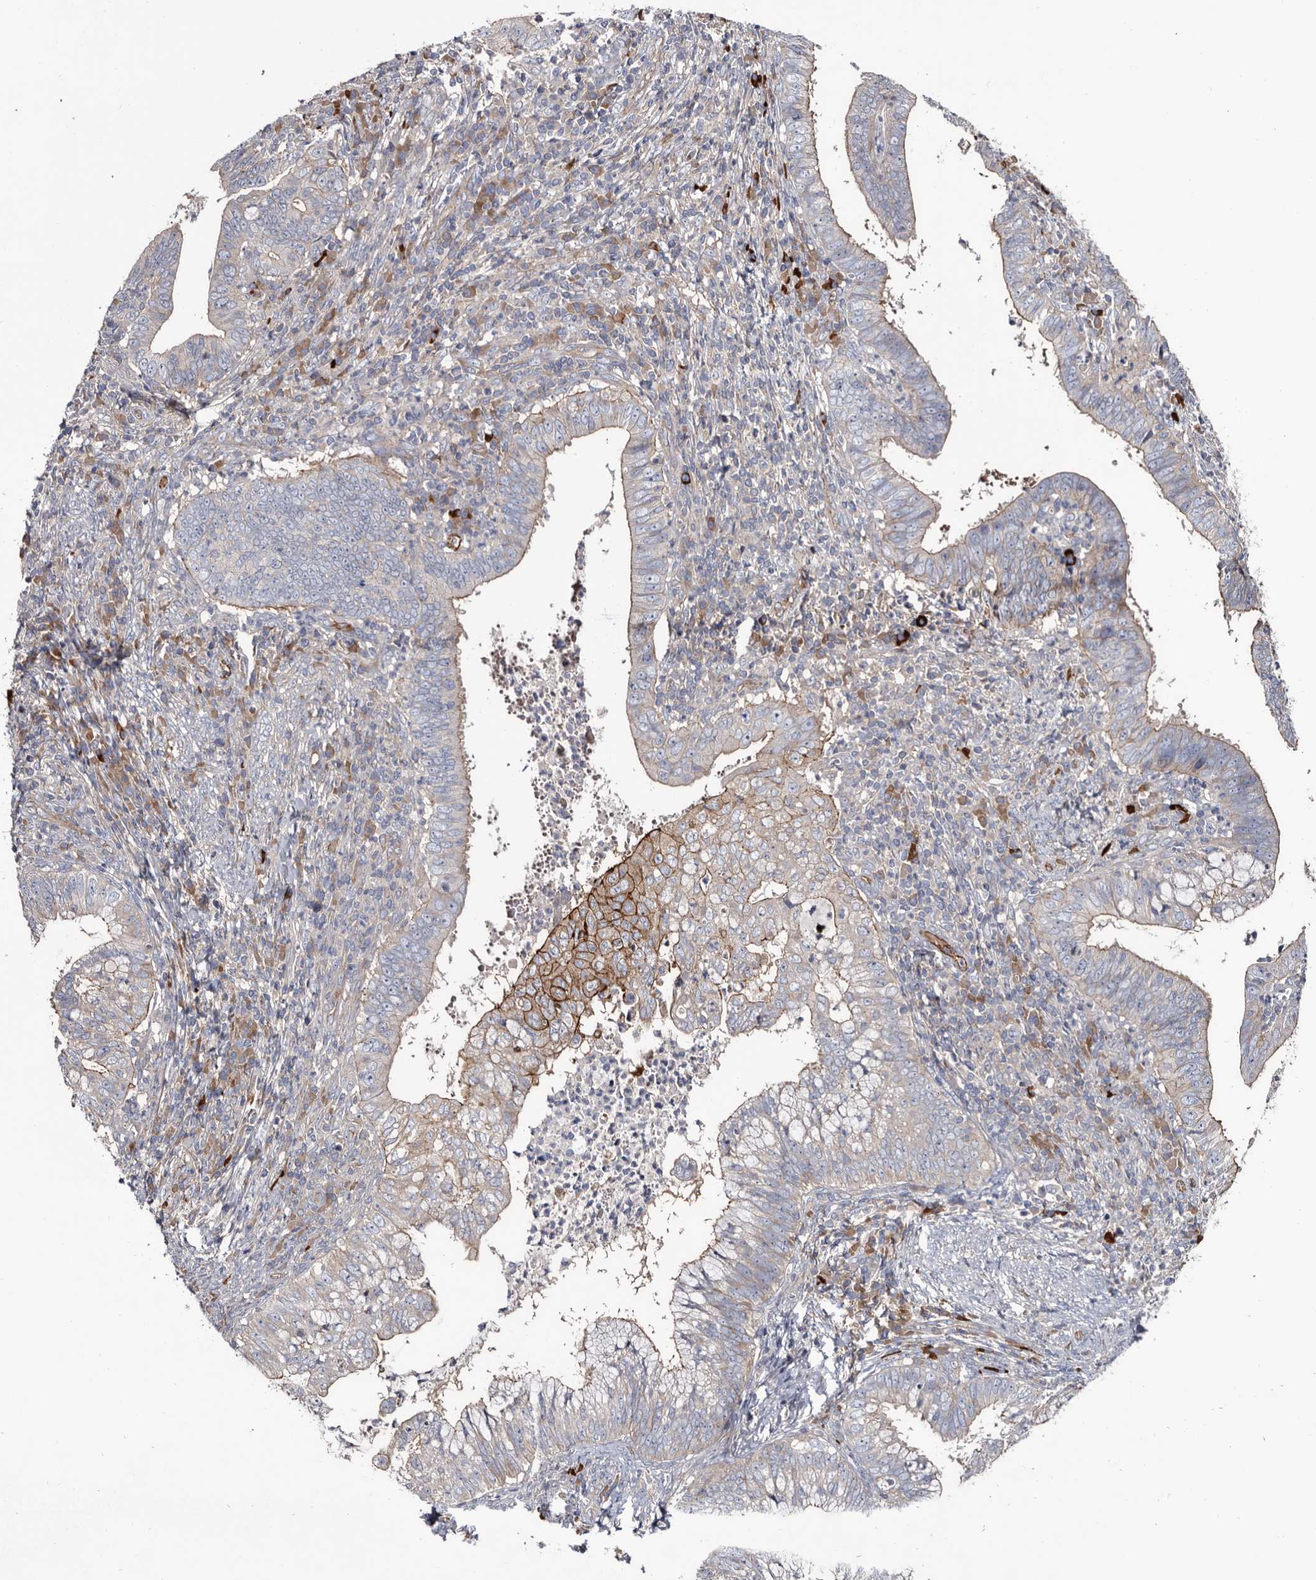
{"staining": {"intensity": "moderate", "quantity": "25%-75%", "location": "cytoplasmic/membranous"}, "tissue": "cervical cancer", "cell_type": "Tumor cells", "image_type": "cancer", "snomed": [{"axis": "morphology", "description": "Adenocarcinoma, NOS"}, {"axis": "topography", "description": "Cervix"}], "caption": "The immunohistochemical stain highlights moderate cytoplasmic/membranous expression in tumor cells of cervical adenocarcinoma tissue.", "gene": "TSPAN17", "patient": {"sex": "female", "age": 36}}